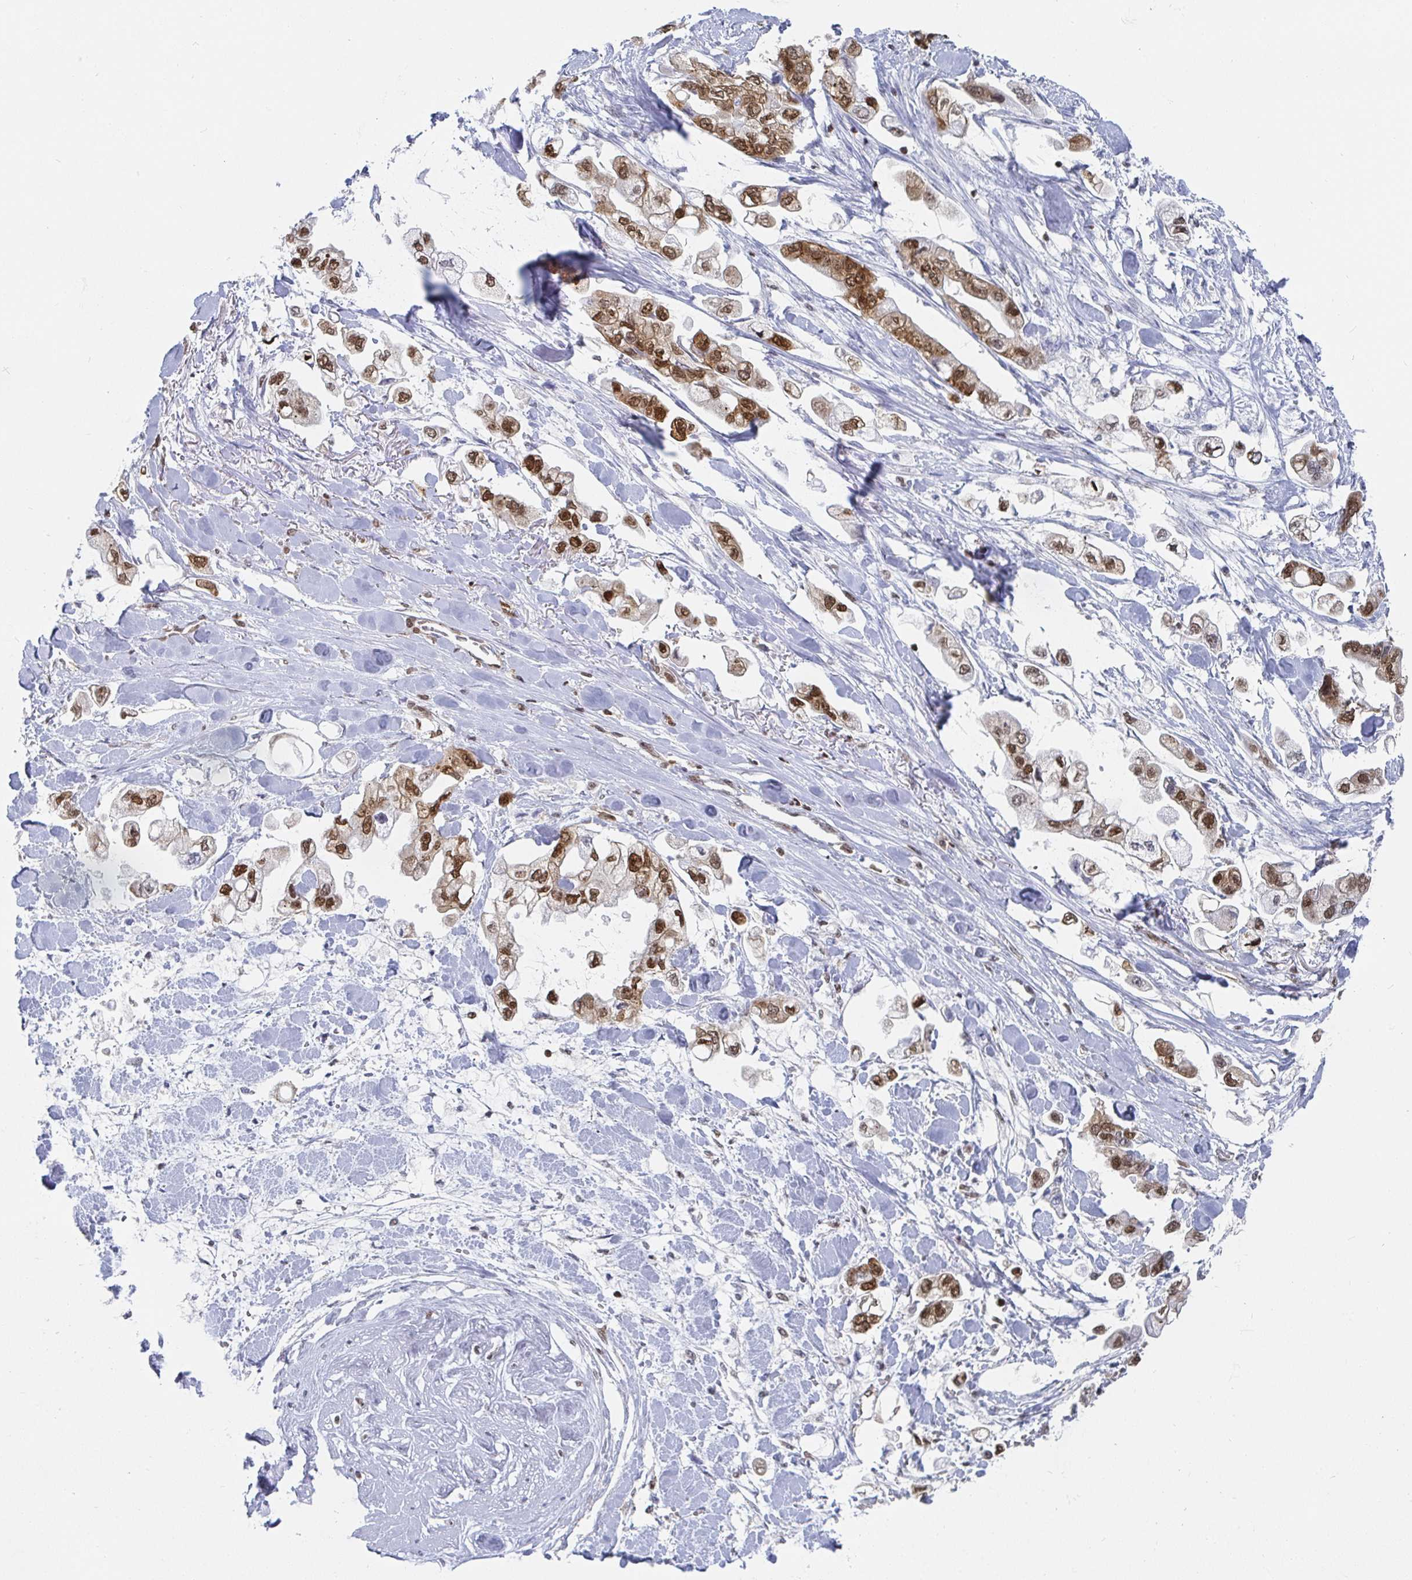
{"staining": {"intensity": "strong", "quantity": ">75%", "location": "nuclear"}, "tissue": "stomach cancer", "cell_type": "Tumor cells", "image_type": "cancer", "snomed": [{"axis": "morphology", "description": "Adenocarcinoma, NOS"}, {"axis": "topography", "description": "Stomach"}], "caption": "A brown stain highlights strong nuclear staining of a protein in human stomach cancer tumor cells.", "gene": "EWSR1", "patient": {"sex": "male", "age": 62}}